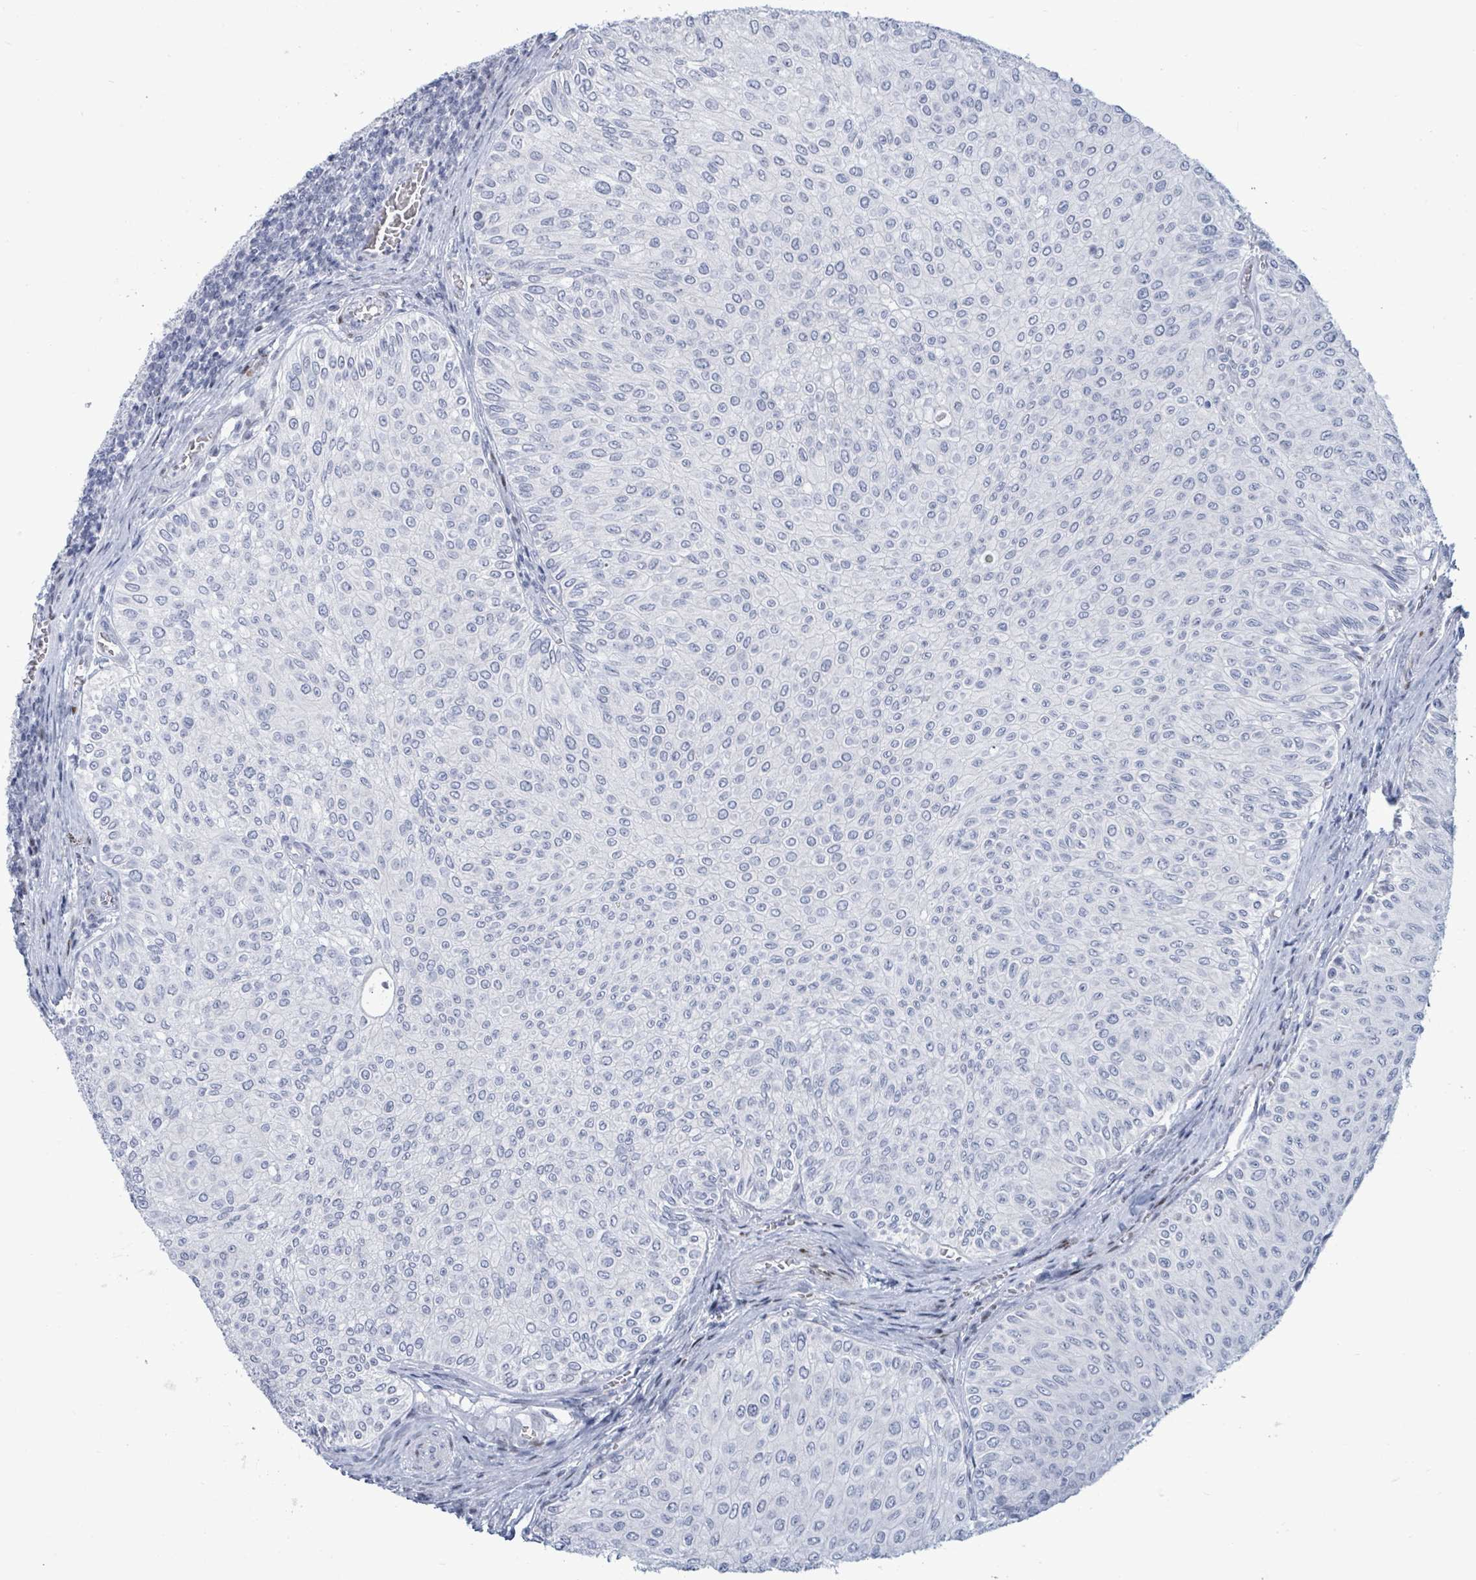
{"staining": {"intensity": "negative", "quantity": "none", "location": "none"}, "tissue": "urothelial cancer", "cell_type": "Tumor cells", "image_type": "cancer", "snomed": [{"axis": "morphology", "description": "Urothelial carcinoma, NOS"}, {"axis": "topography", "description": "Urinary bladder"}], "caption": "The photomicrograph shows no staining of tumor cells in urothelial cancer.", "gene": "MALL", "patient": {"sex": "male", "age": 59}}